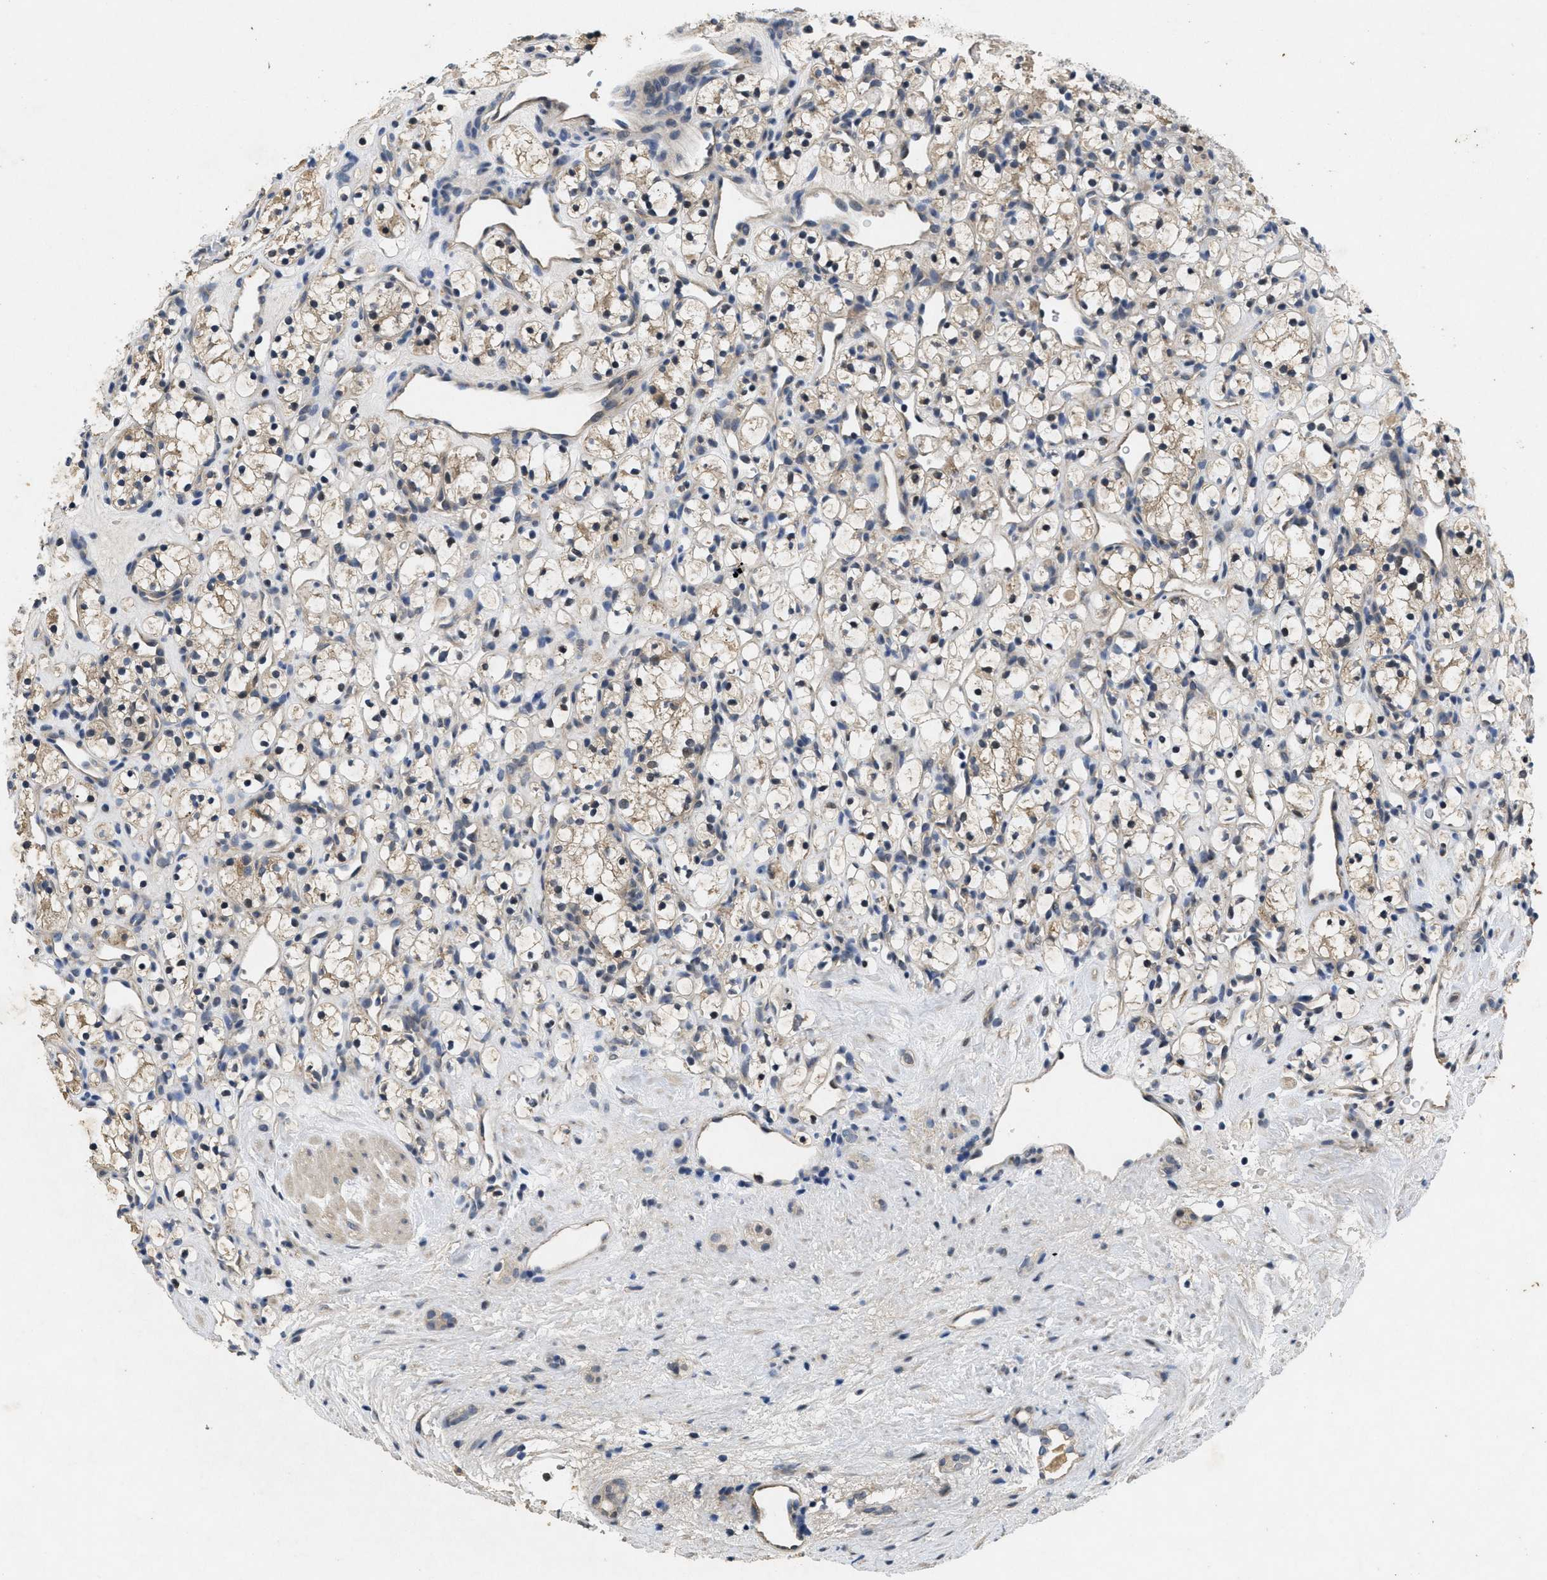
{"staining": {"intensity": "weak", "quantity": ">75%", "location": "cytoplasmic/membranous,nuclear"}, "tissue": "renal cancer", "cell_type": "Tumor cells", "image_type": "cancer", "snomed": [{"axis": "morphology", "description": "Adenocarcinoma, NOS"}, {"axis": "topography", "description": "Kidney"}], "caption": "Renal cancer (adenocarcinoma) stained for a protein (brown) displays weak cytoplasmic/membranous and nuclear positive expression in approximately >75% of tumor cells.", "gene": "PAPOLG", "patient": {"sex": "female", "age": 60}}